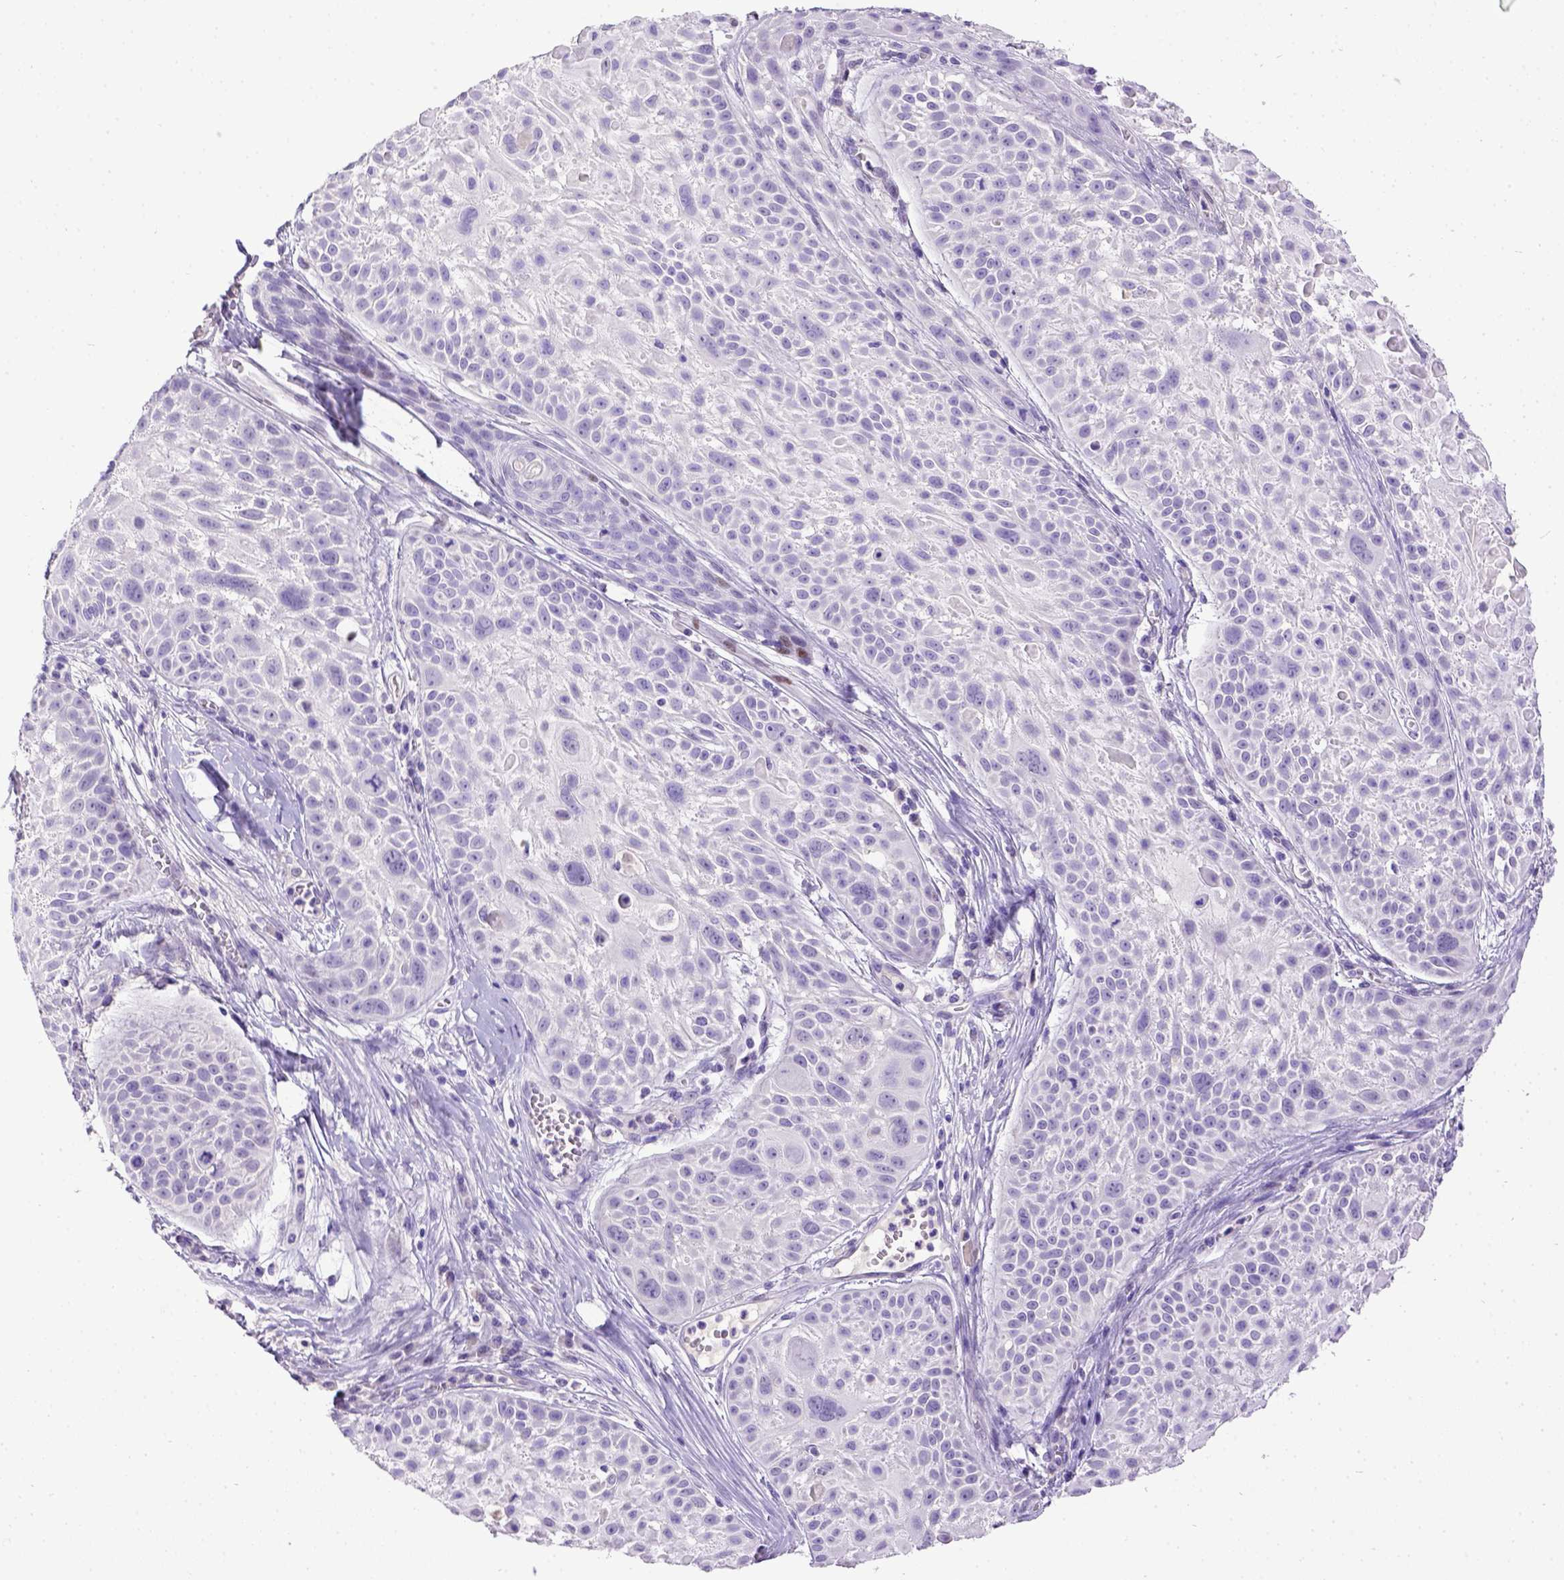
{"staining": {"intensity": "negative", "quantity": "none", "location": "none"}, "tissue": "skin cancer", "cell_type": "Tumor cells", "image_type": "cancer", "snomed": [{"axis": "morphology", "description": "Squamous cell carcinoma, NOS"}, {"axis": "topography", "description": "Skin"}, {"axis": "topography", "description": "Anal"}], "caption": "Tumor cells show no significant protein expression in skin squamous cell carcinoma.", "gene": "ESR1", "patient": {"sex": "female", "age": 75}}